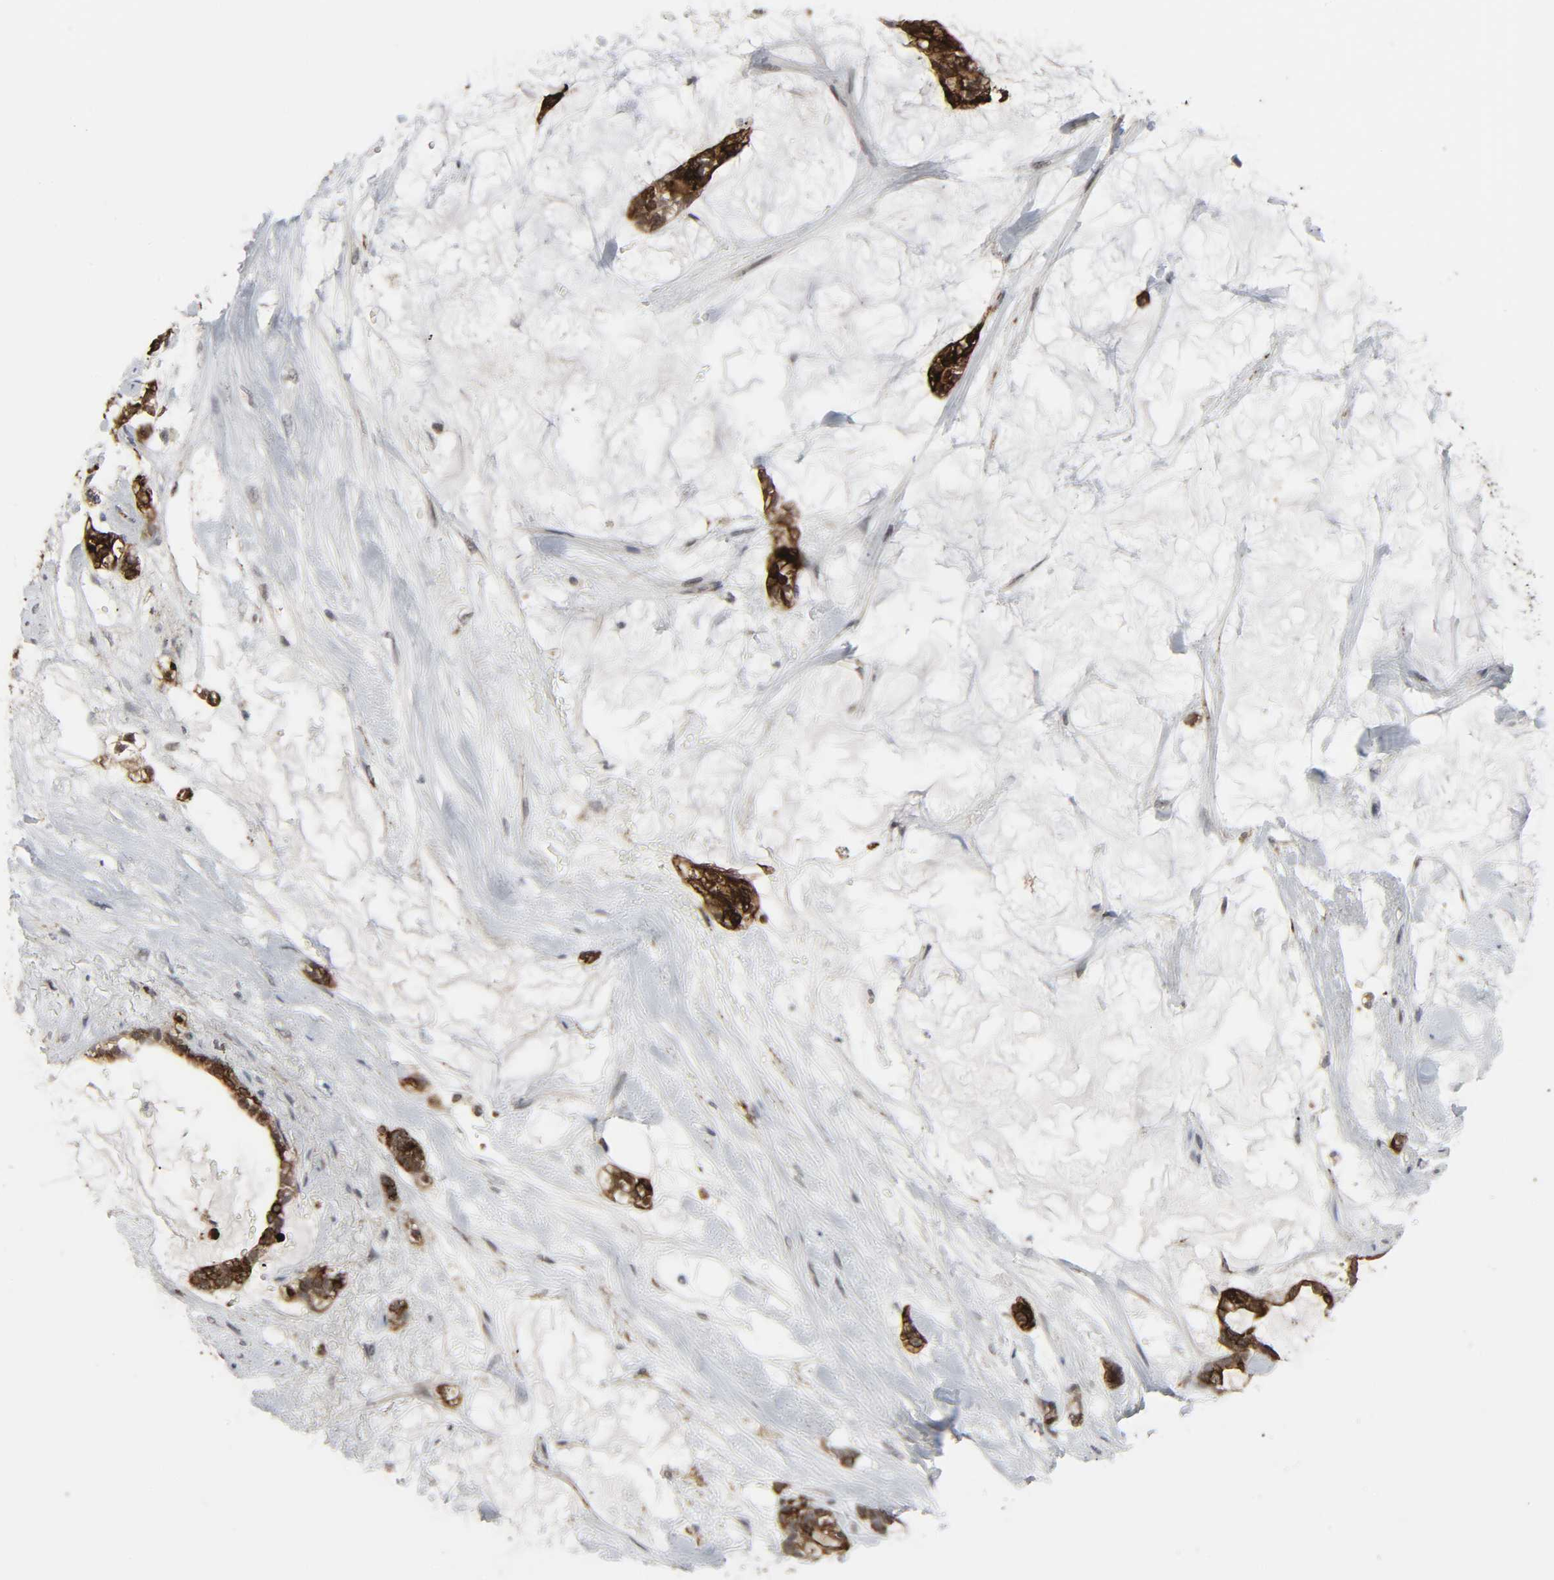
{"staining": {"intensity": "moderate", "quantity": ">75%", "location": "cytoplasmic/membranous"}, "tissue": "pancreatic cancer", "cell_type": "Tumor cells", "image_type": "cancer", "snomed": [{"axis": "morphology", "description": "Adenocarcinoma, NOS"}, {"axis": "topography", "description": "Pancreas"}], "caption": "Protein staining shows moderate cytoplasmic/membranous positivity in approximately >75% of tumor cells in pancreatic cancer. The staining was performed using DAB (3,3'-diaminobenzidine), with brown indicating positive protein expression. Nuclei are stained blue with hematoxylin.", "gene": "MUC1", "patient": {"sex": "female", "age": 73}}